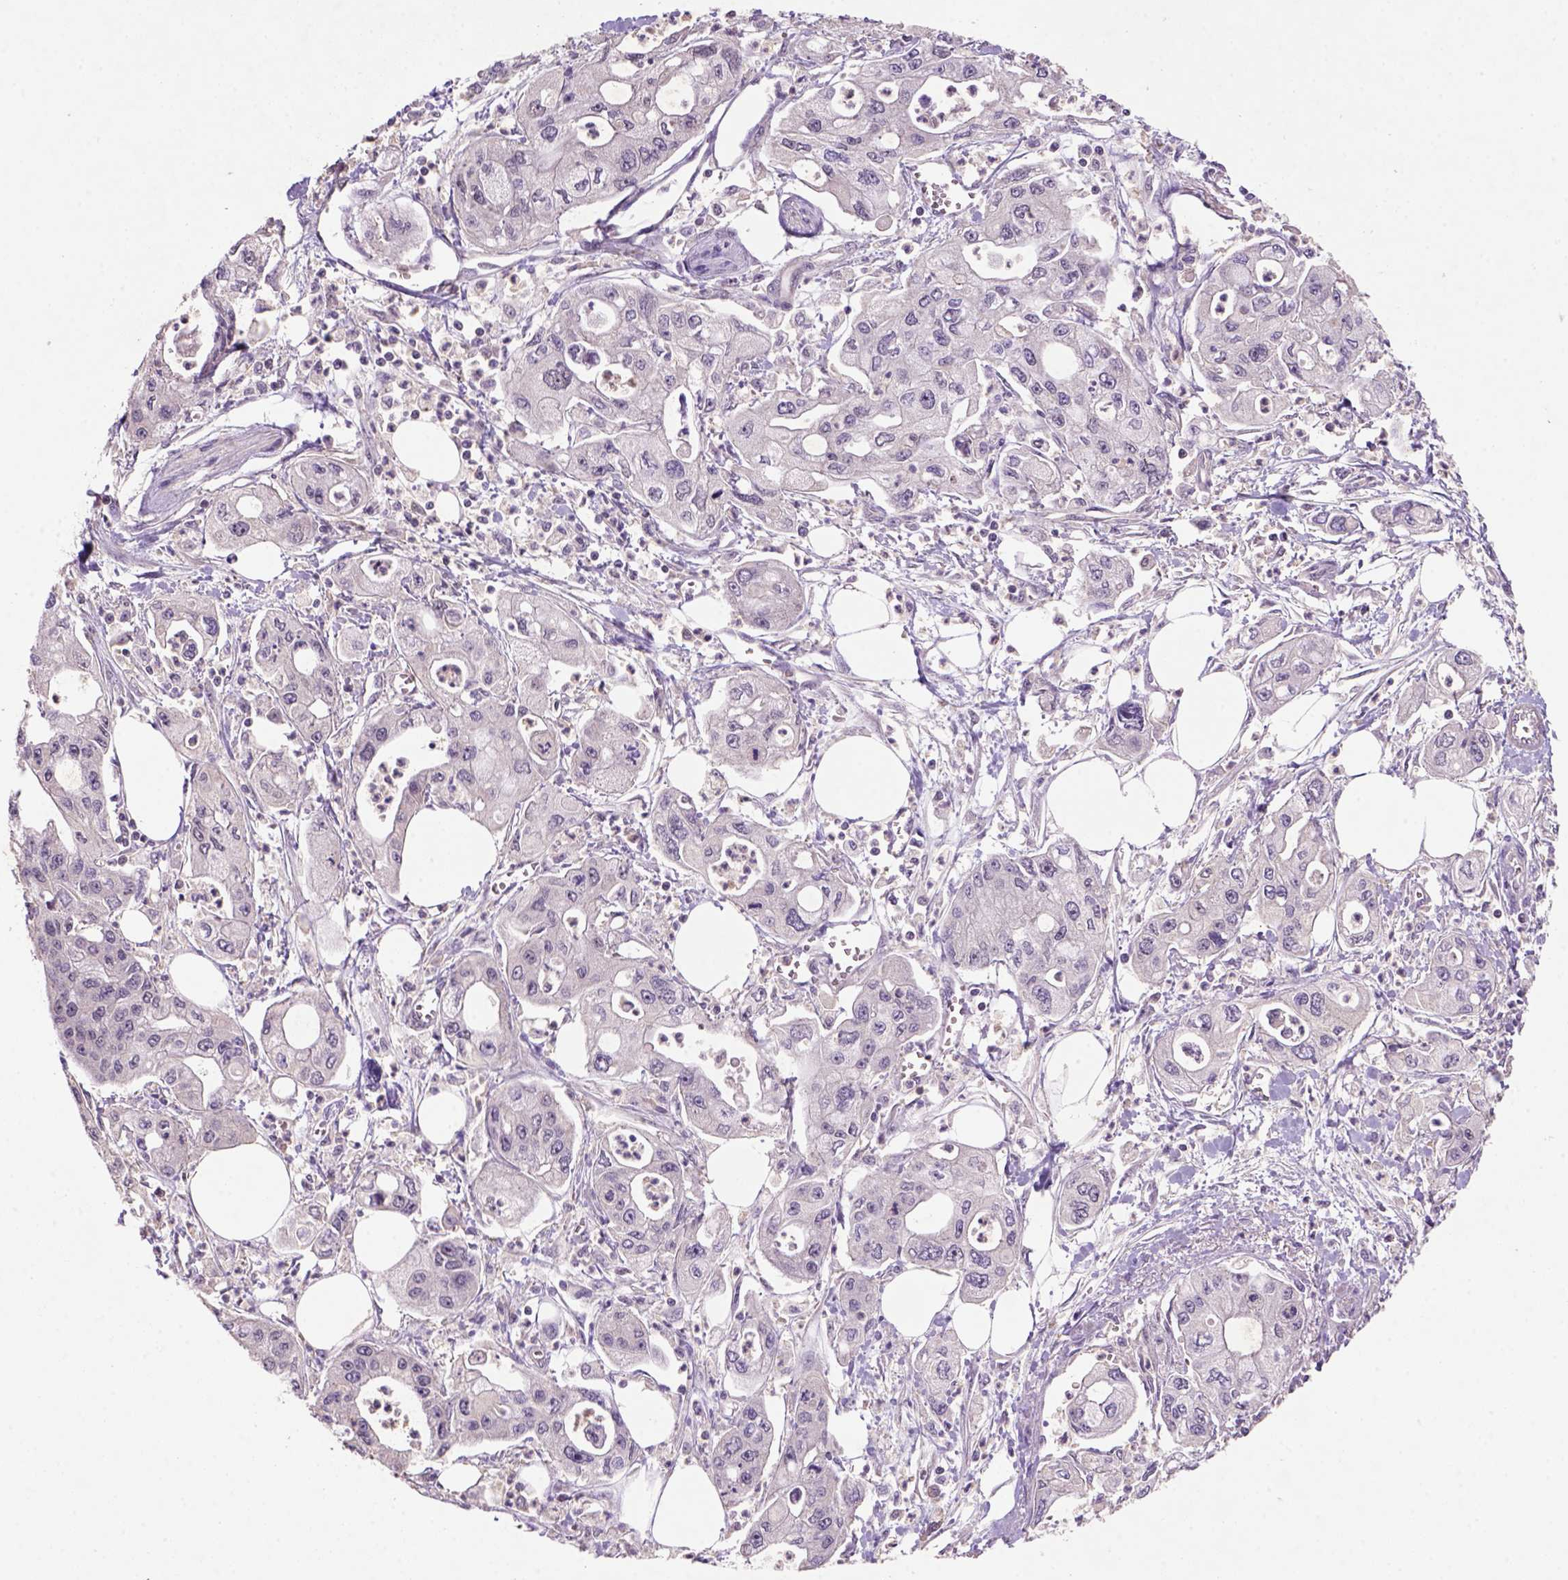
{"staining": {"intensity": "weak", "quantity": "25%-75%", "location": "cytoplasmic/membranous,nuclear"}, "tissue": "pancreatic cancer", "cell_type": "Tumor cells", "image_type": "cancer", "snomed": [{"axis": "morphology", "description": "Adenocarcinoma, NOS"}, {"axis": "topography", "description": "Pancreas"}], "caption": "Human pancreatic cancer stained with a protein marker exhibits weak staining in tumor cells.", "gene": "SCML4", "patient": {"sex": "male", "age": 70}}